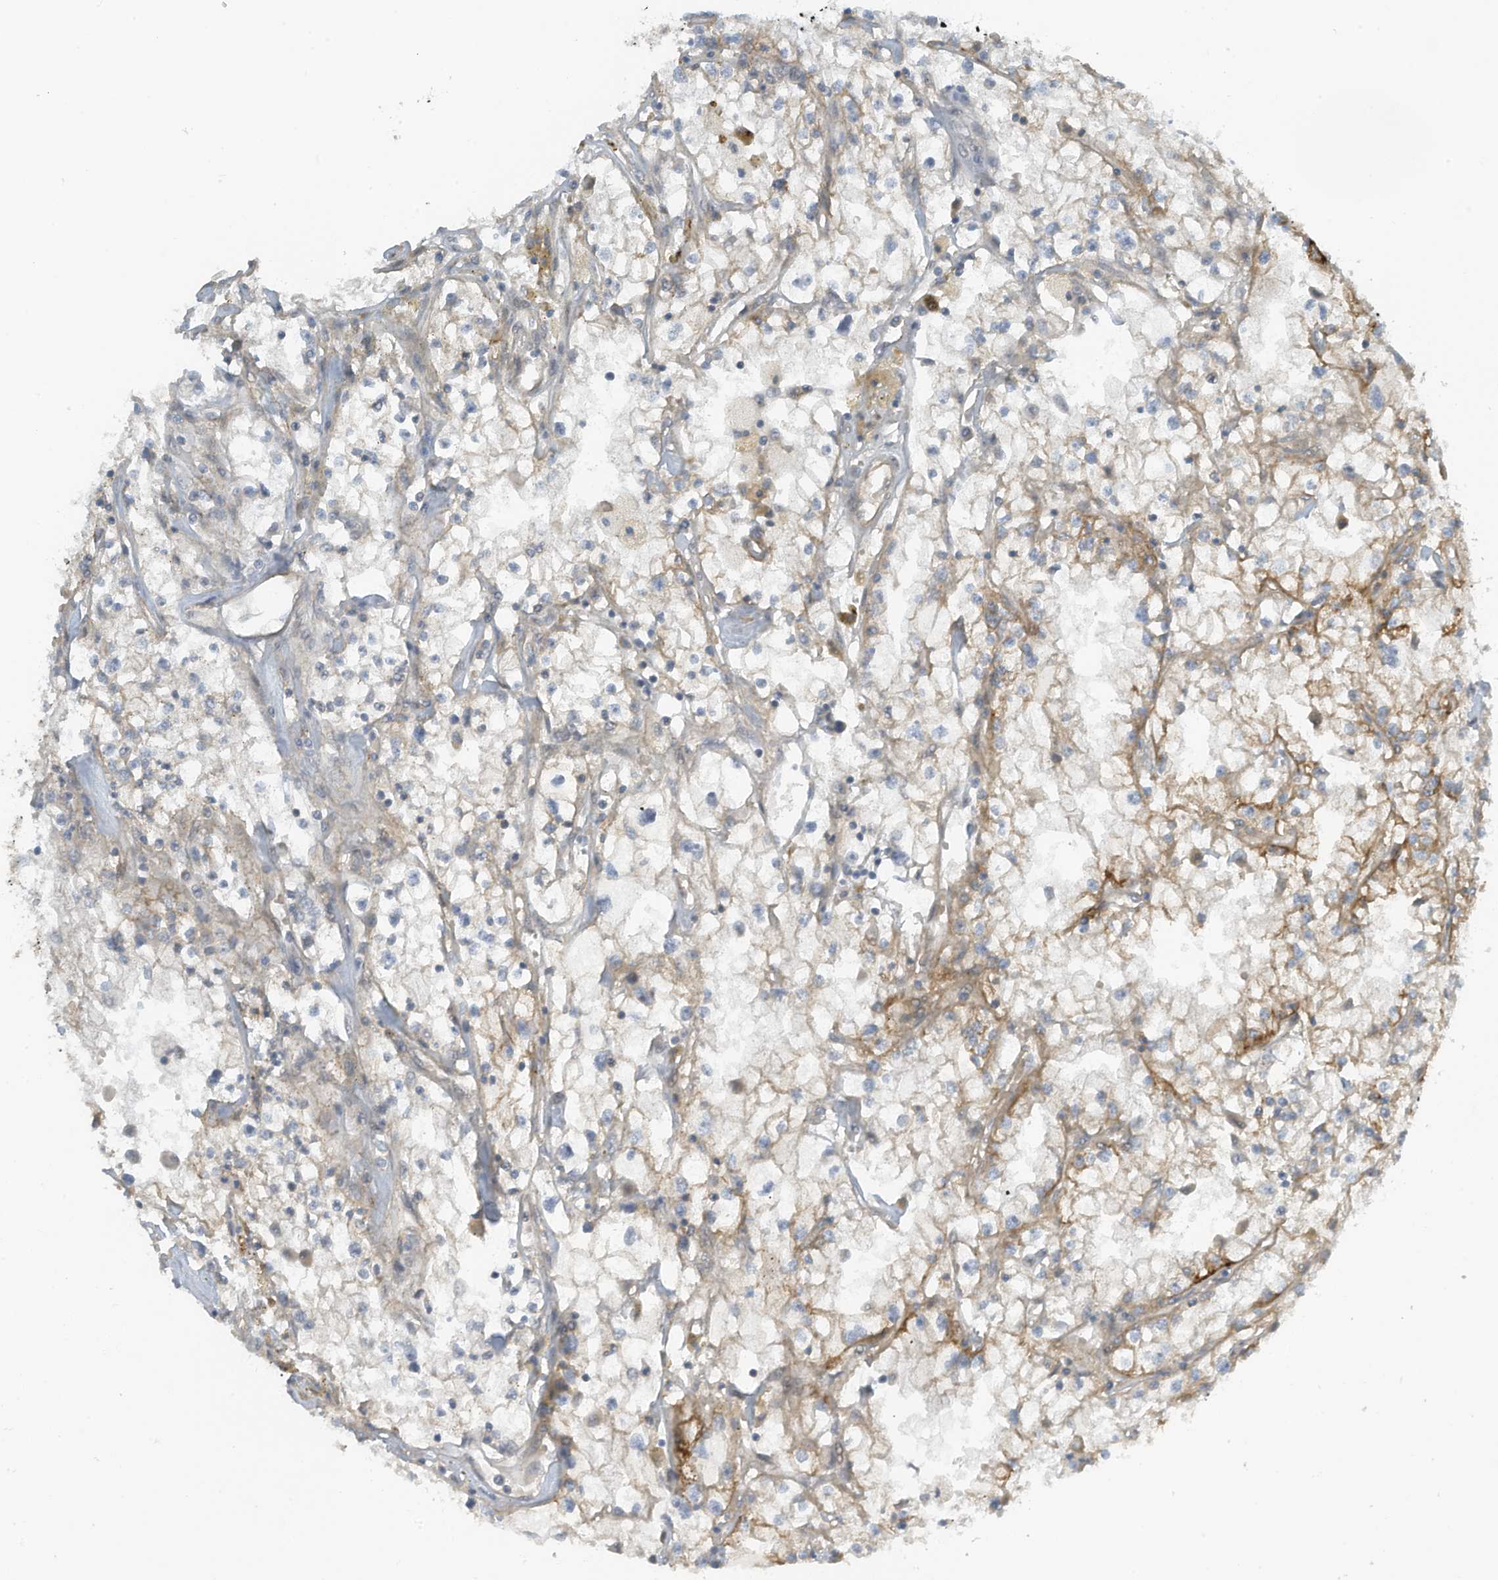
{"staining": {"intensity": "weak", "quantity": "<25%", "location": "cytoplasmic/membranous"}, "tissue": "renal cancer", "cell_type": "Tumor cells", "image_type": "cancer", "snomed": [{"axis": "morphology", "description": "Adenocarcinoma, NOS"}, {"axis": "topography", "description": "Kidney"}], "caption": "Tumor cells are negative for protein expression in human renal cancer (adenocarcinoma).", "gene": "FSD1L", "patient": {"sex": "male", "age": 56}}